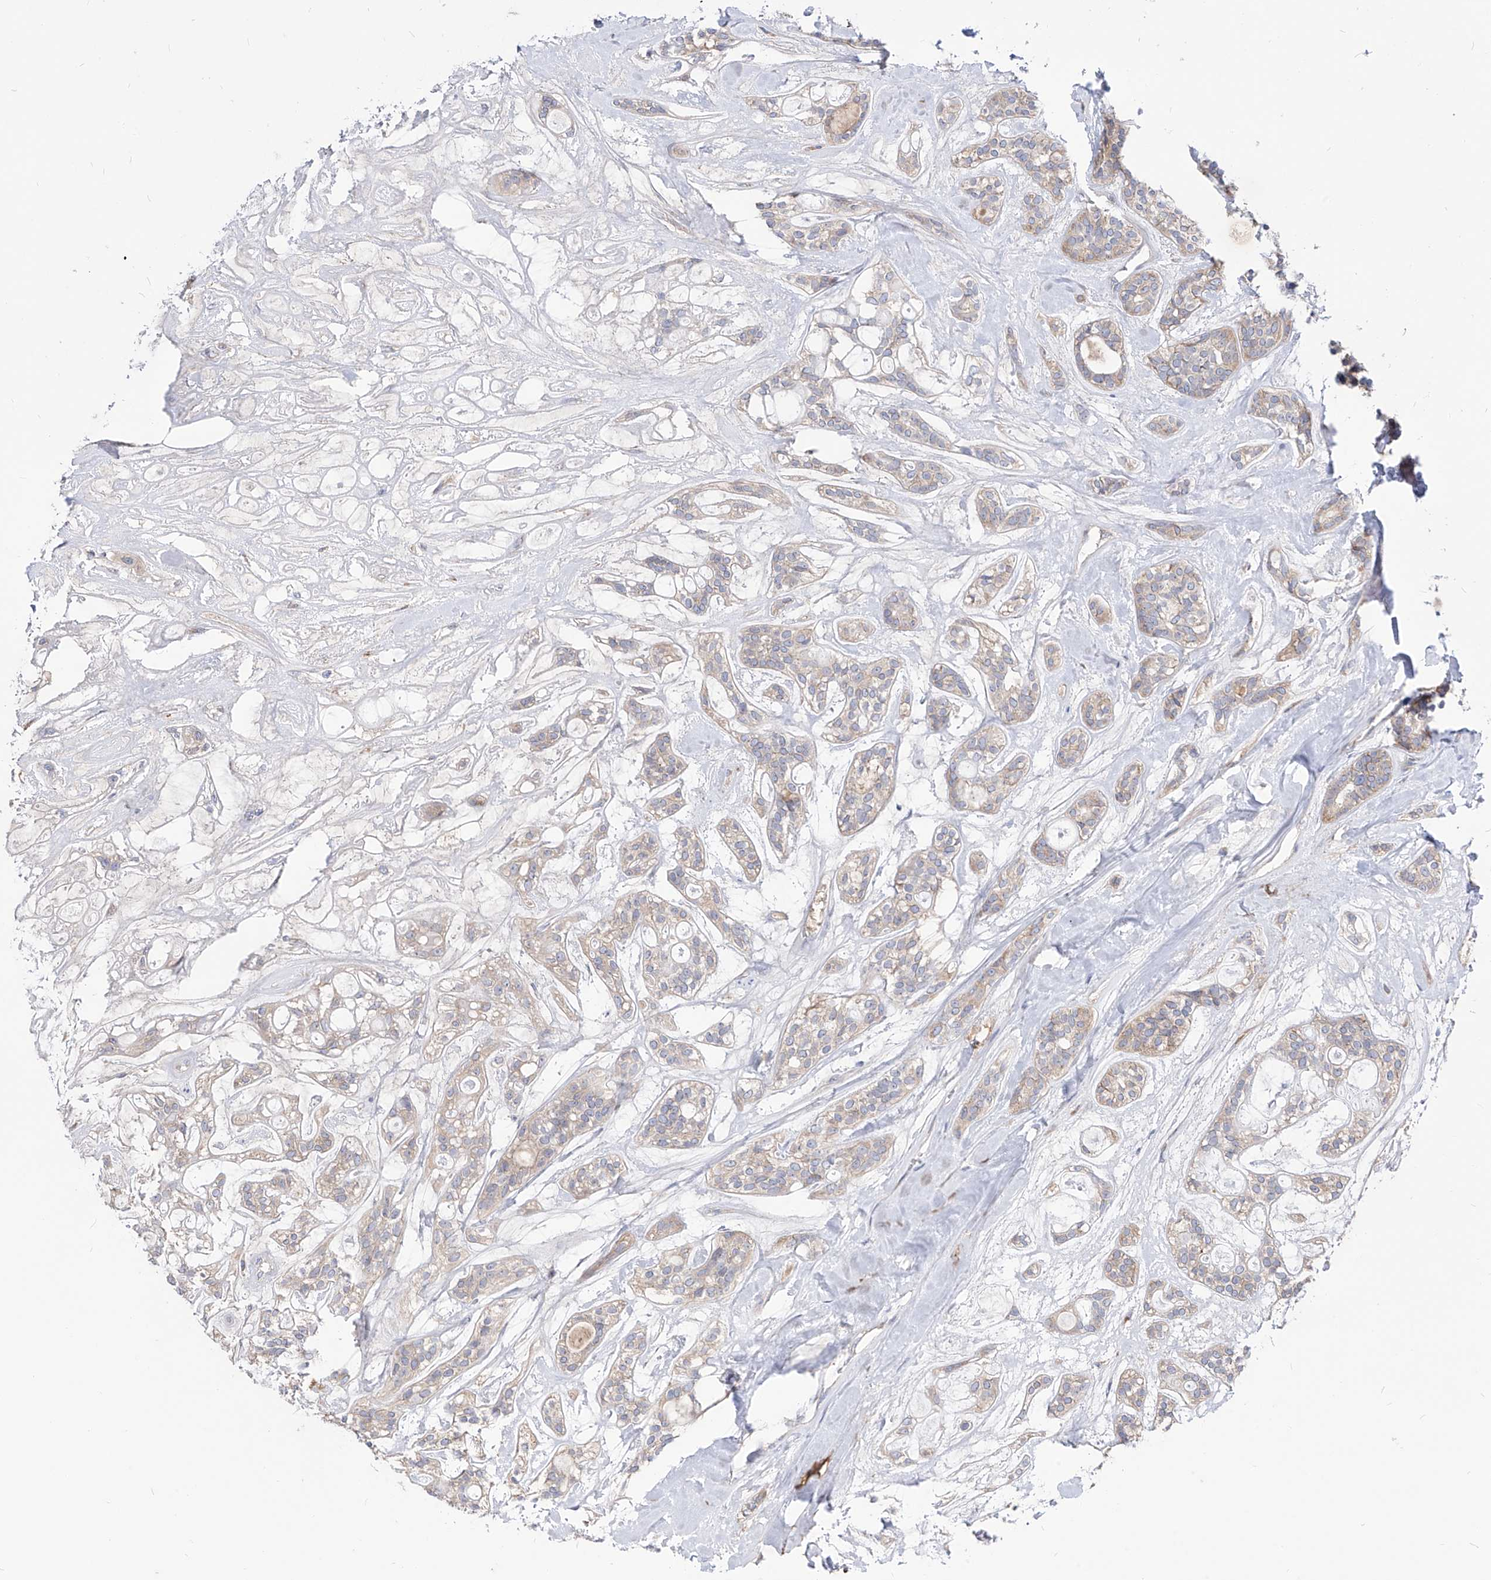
{"staining": {"intensity": "weak", "quantity": "<25%", "location": "cytoplasmic/membranous"}, "tissue": "head and neck cancer", "cell_type": "Tumor cells", "image_type": "cancer", "snomed": [{"axis": "morphology", "description": "Adenocarcinoma, NOS"}, {"axis": "topography", "description": "Head-Neck"}], "caption": "DAB (3,3'-diaminobenzidine) immunohistochemical staining of human adenocarcinoma (head and neck) displays no significant expression in tumor cells. The staining is performed using DAB brown chromogen with nuclei counter-stained in using hematoxylin.", "gene": "UFL1", "patient": {"sex": "male", "age": 66}}